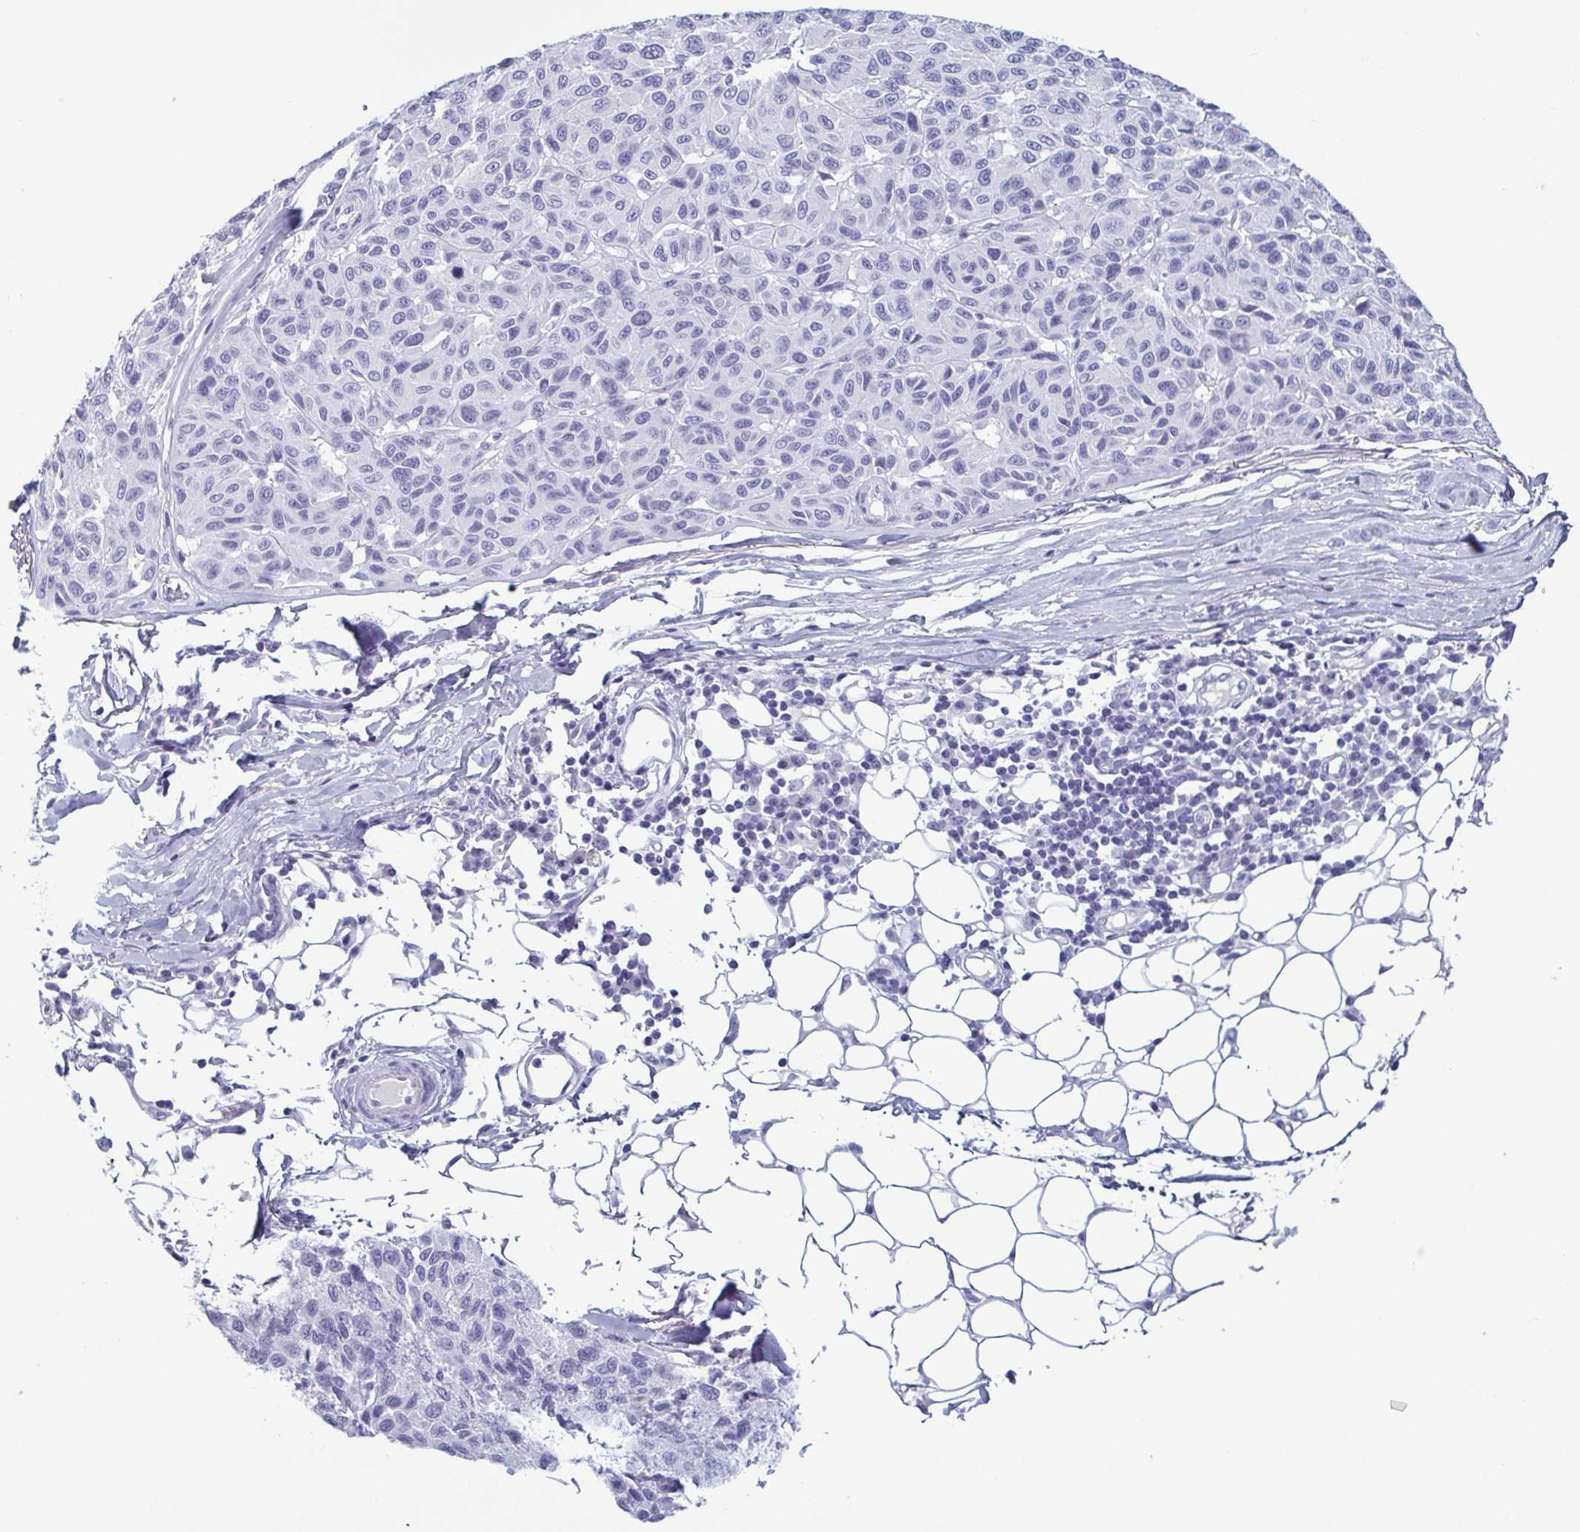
{"staining": {"intensity": "negative", "quantity": "none", "location": "none"}, "tissue": "melanoma", "cell_type": "Tumor cells", "image_type": "cancer", "snomed": [{"axis": "morphology", "description": "Malignant melanoma, NOS"}, {"axis": "topography", "description": "Skin"}], "caption": "There is no significant expression in tumor cells of malignant melanoma. The staining was performed using DAB (3,3'-diaminobenzidine) to visualize the protein expression in brown, while the nuclei were stained in blue with hematoxylin (Magnification: 20x).", "gene": "KRT10", "patient": {"sex": "female", "age": 66}}